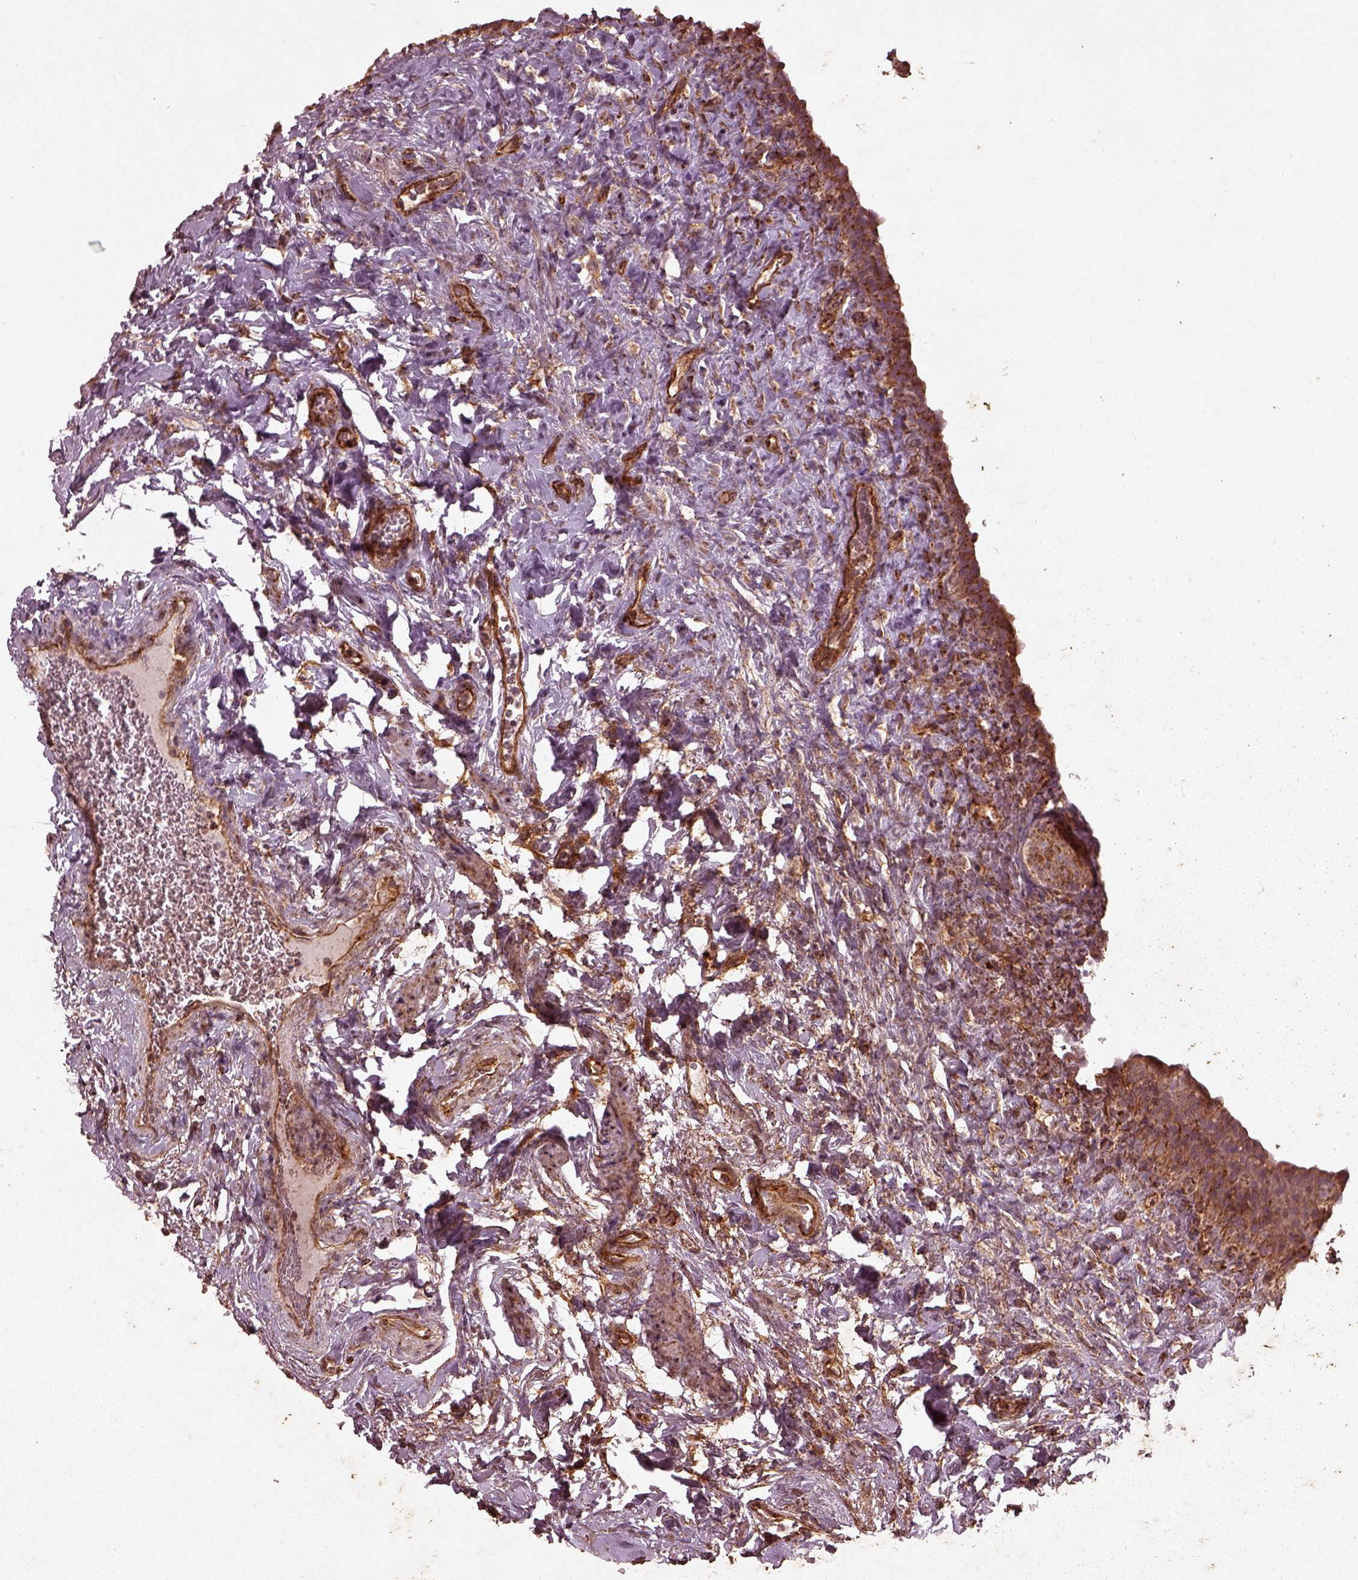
{"staining": {"intensity": "moderate", "quantity": ">75%", "location": "cytoplasmic/membranous"}, "tissue": "urinary bladder", "cell_type": "Urothelial cells", "image_type": "normal", "snomed": [{"axis": "morphology", "description": "Normal tissue, NOS"}, {"axis": "topography", "description": "Urinary bladder"}], "caption": "This image exhibits immunohistochemistry staining of benign urinary bladder, with medium moderate cytoplasmic/membranous expression in about >75% of urothelial cells.", "gene": "ENSG00000285130", "patient": {"sex": "male", "age": 76}}